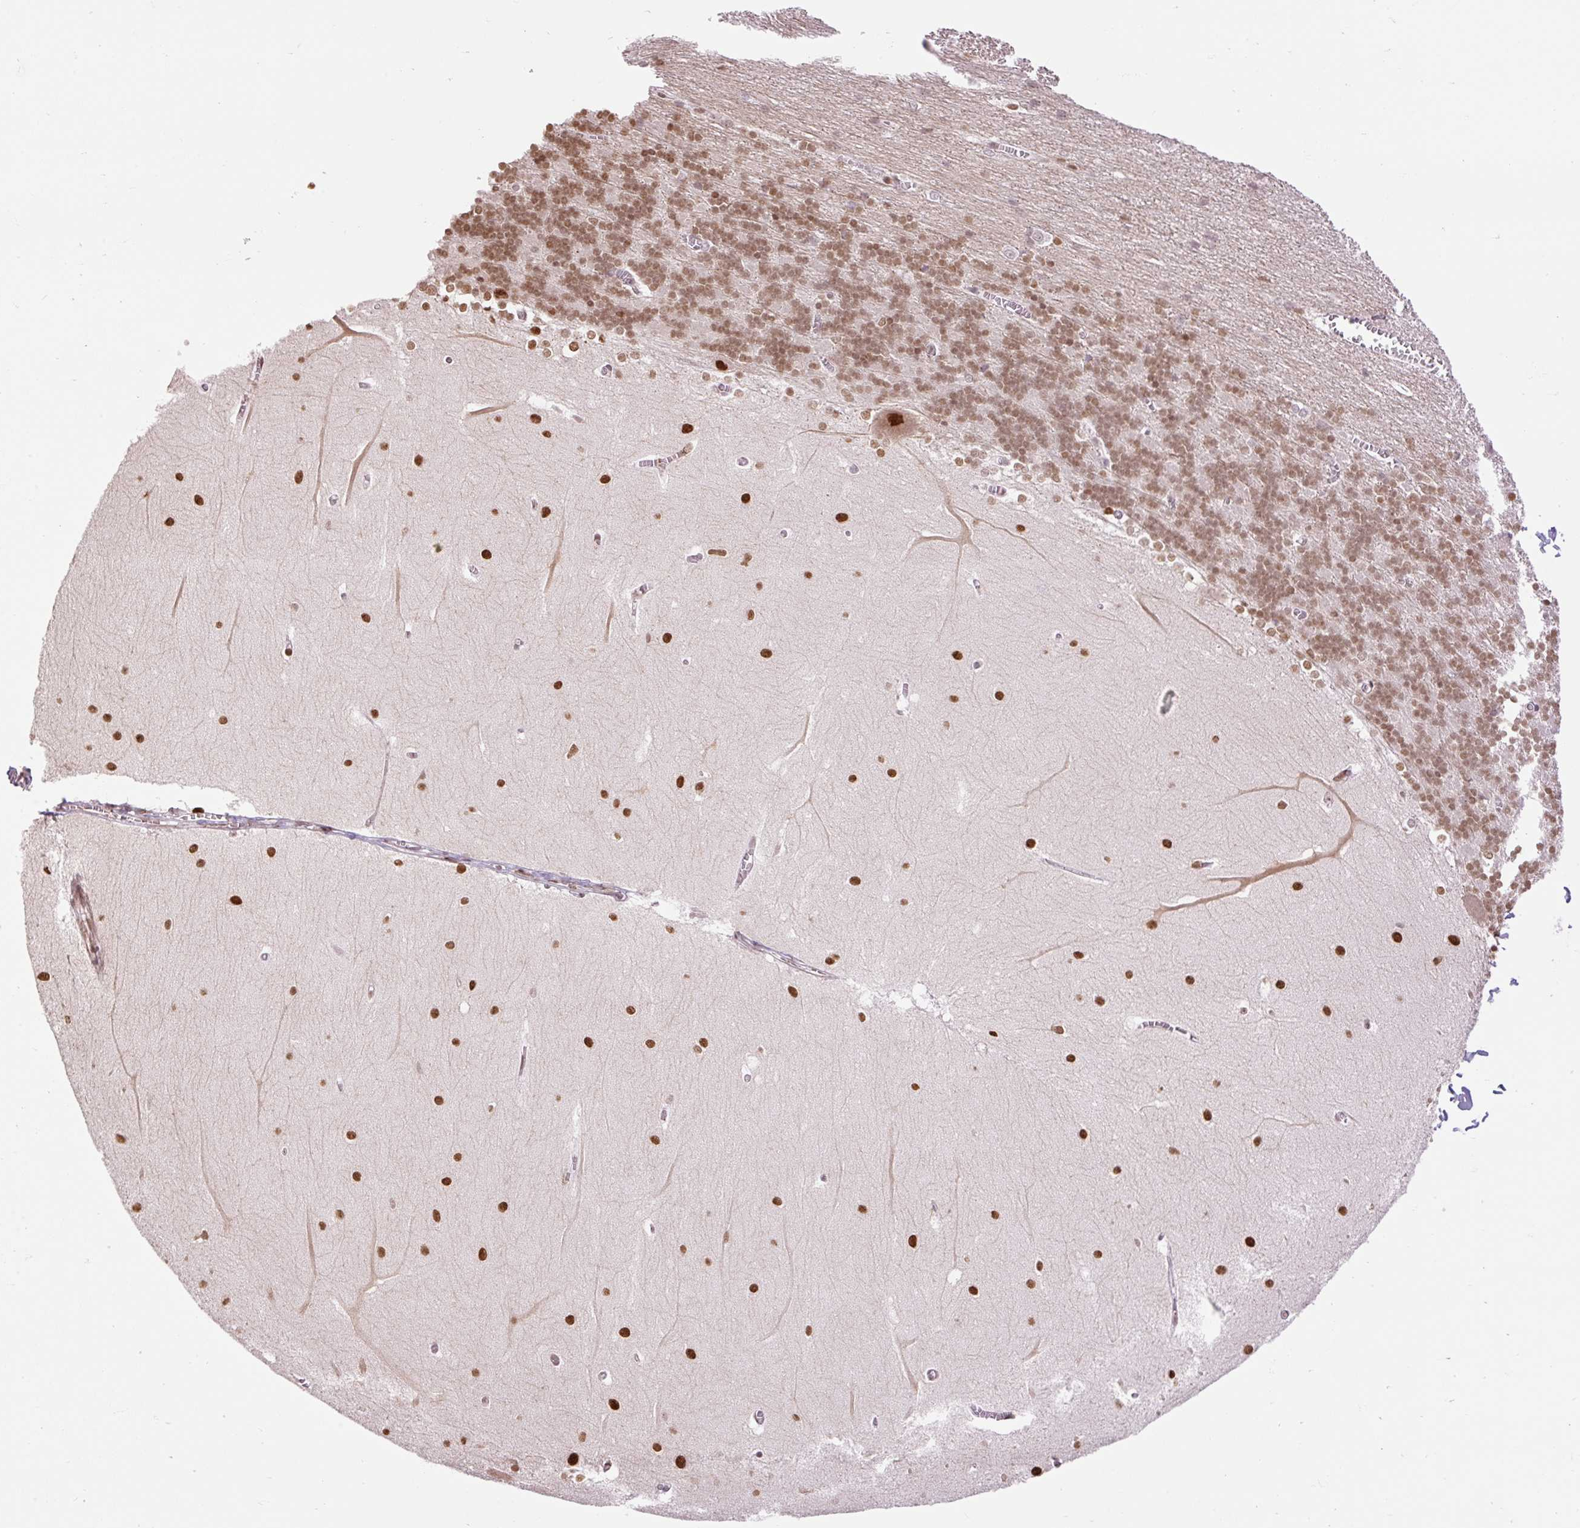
{"staining": {"intensity": "moderate", "quantity": ">75%", "location": "nuclear"}, "tissue": "cerebellum", "cell_type": "Cells in granular layer", "image_type": "normal", "snomed": [{"axis": "morphology", "description": "Normal tissue, NOS"}, {"axis": "topography", "description": "Cerebellum"}], "caption": "The micrograph demonstrates staining of benign cerebellum, revealing moderate nuclear protein positivity (brown color) within cells in granular layer. Nuclei are stained in blue.", "gene": "RIPPLY3", "patient": {"sex": "male", "age": 37}}